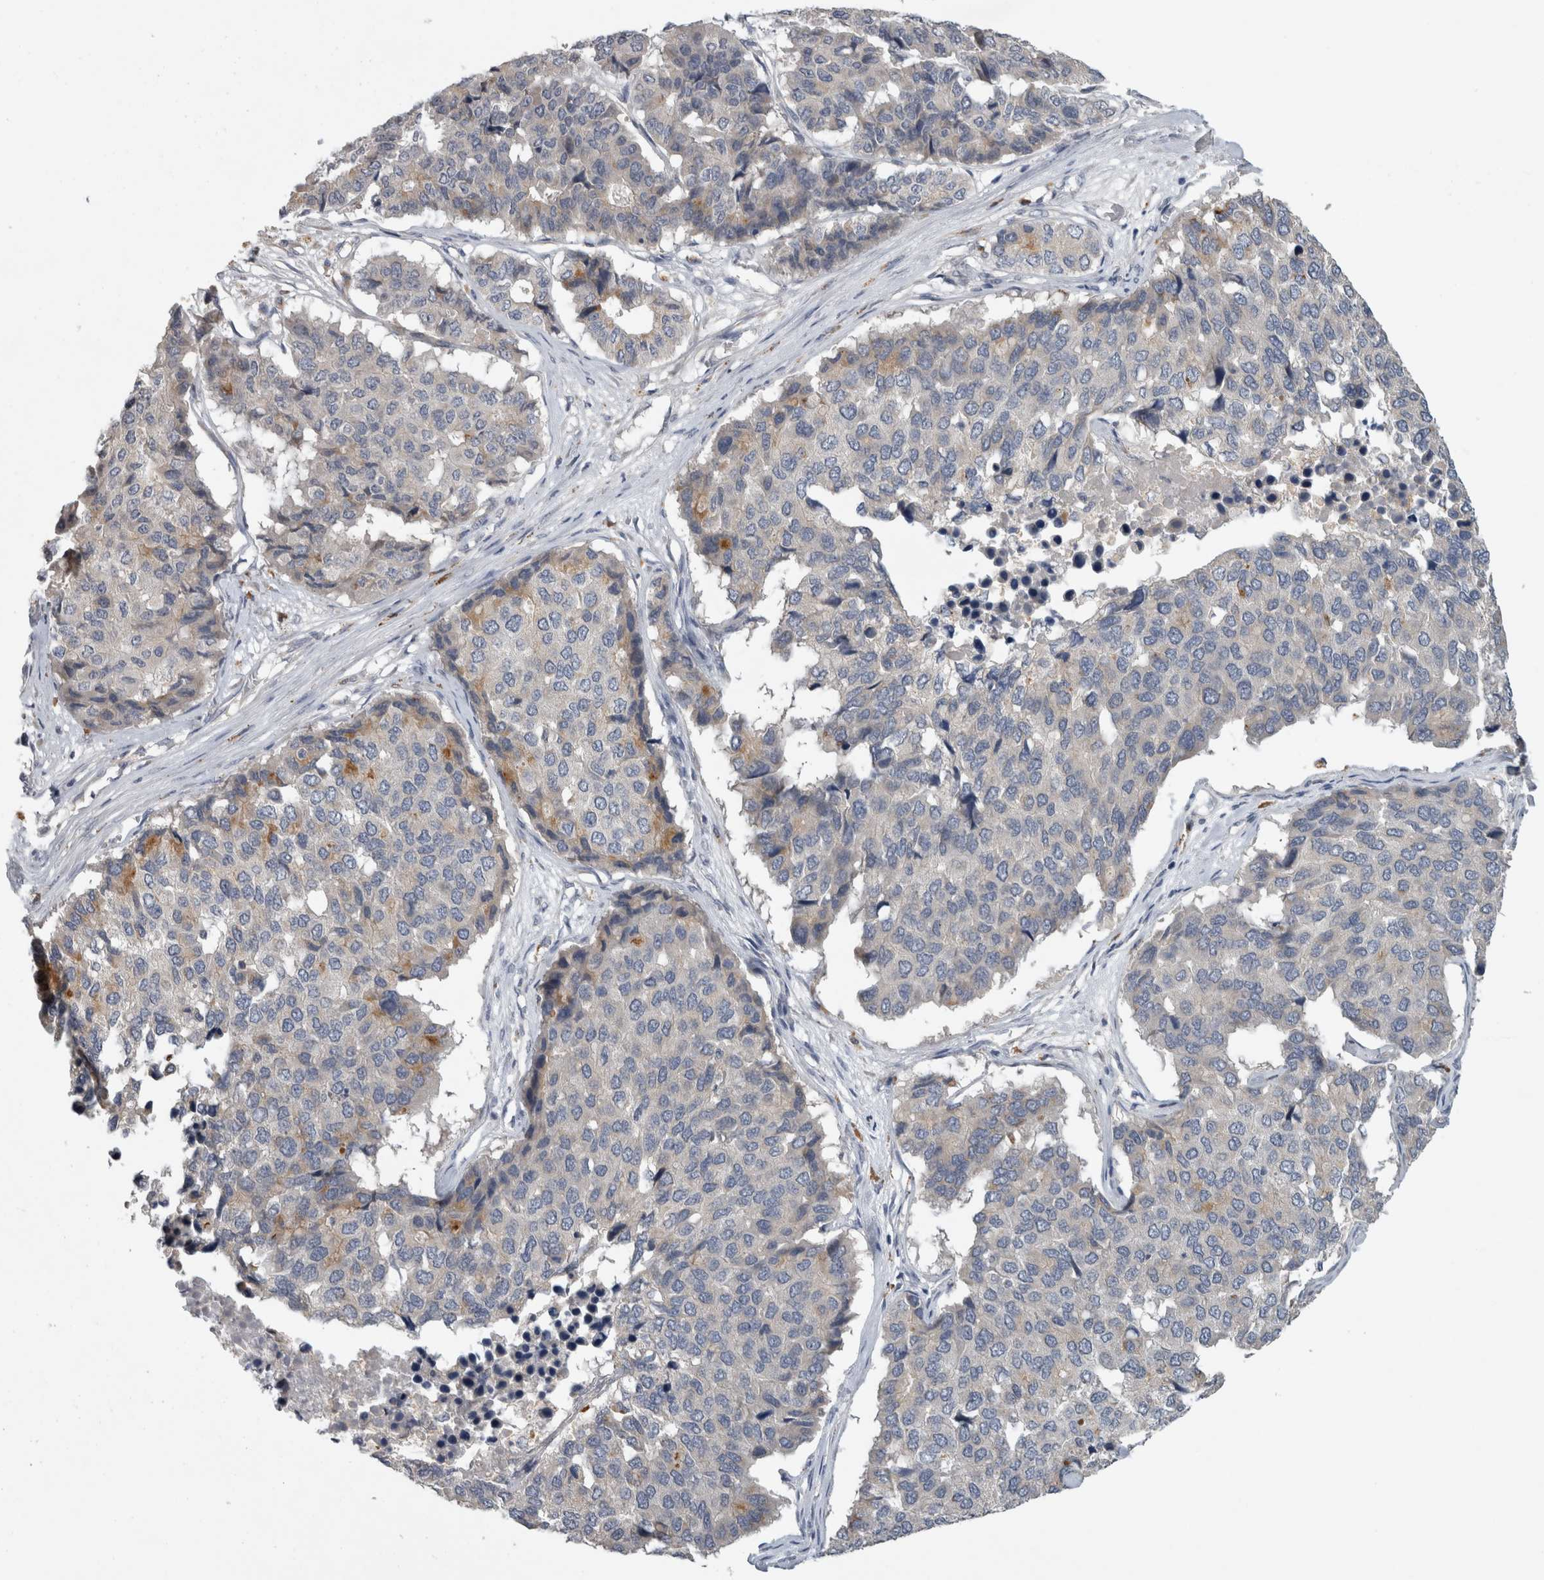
{"staining": {"intensity": "negative", "quantity": "none", "location": "none"}, "tissue": "pancreatic cancer", "cell_type": "Tumor cells", "image_type": "cancer", "snomed": [{"axis": "morphology", "description": "Adenocarcinoma, NOS"}, {"axis": "topography", "description": "Pancreas"}], "caption": "Immunohistochemistry of human pancreatic cancer reveals no expression in tumor cells.", "gene": "SLC22A11", "patient": {"sex": "male", "age": 50}}